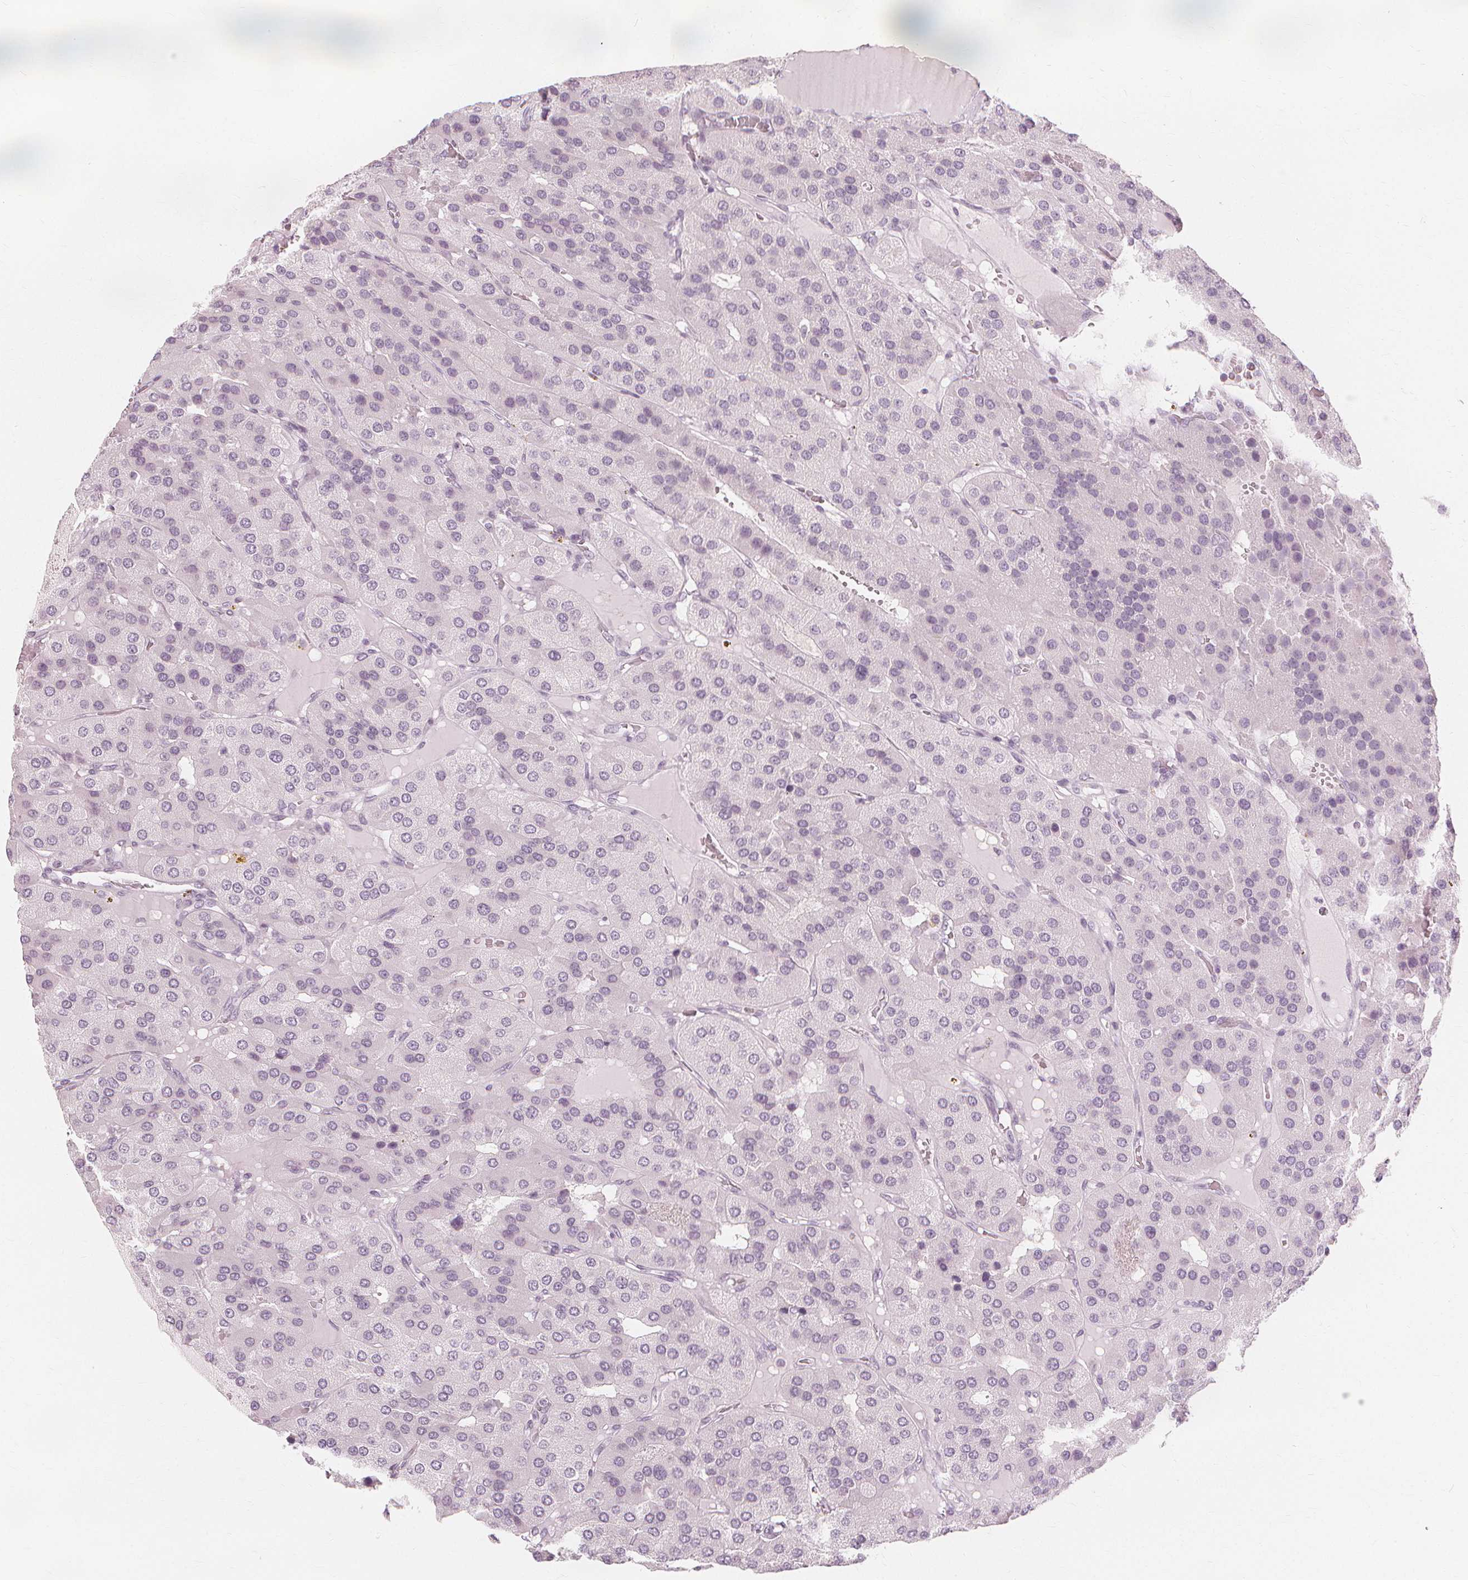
{"staining": {"intensity": "negative", "quantity": "none", "location": "none"}, "tissue": "parathyroid gland", "cell_type": "Glandular cells", "image_type": "normal", "snomed": [{"axis": "morphology", "description": "Normal tissue, NOS"}, {"axis": "morphology", "description": "Adenoma, NOS"}, {"axis": "topography", "description": "Parathyroid gland"}], "caption": "The photomicrograph shows no significant expression in glandular cells of parathyroid gland.", "gene": "NXPE1", "patient": {"sex": "female", "age": 86}}